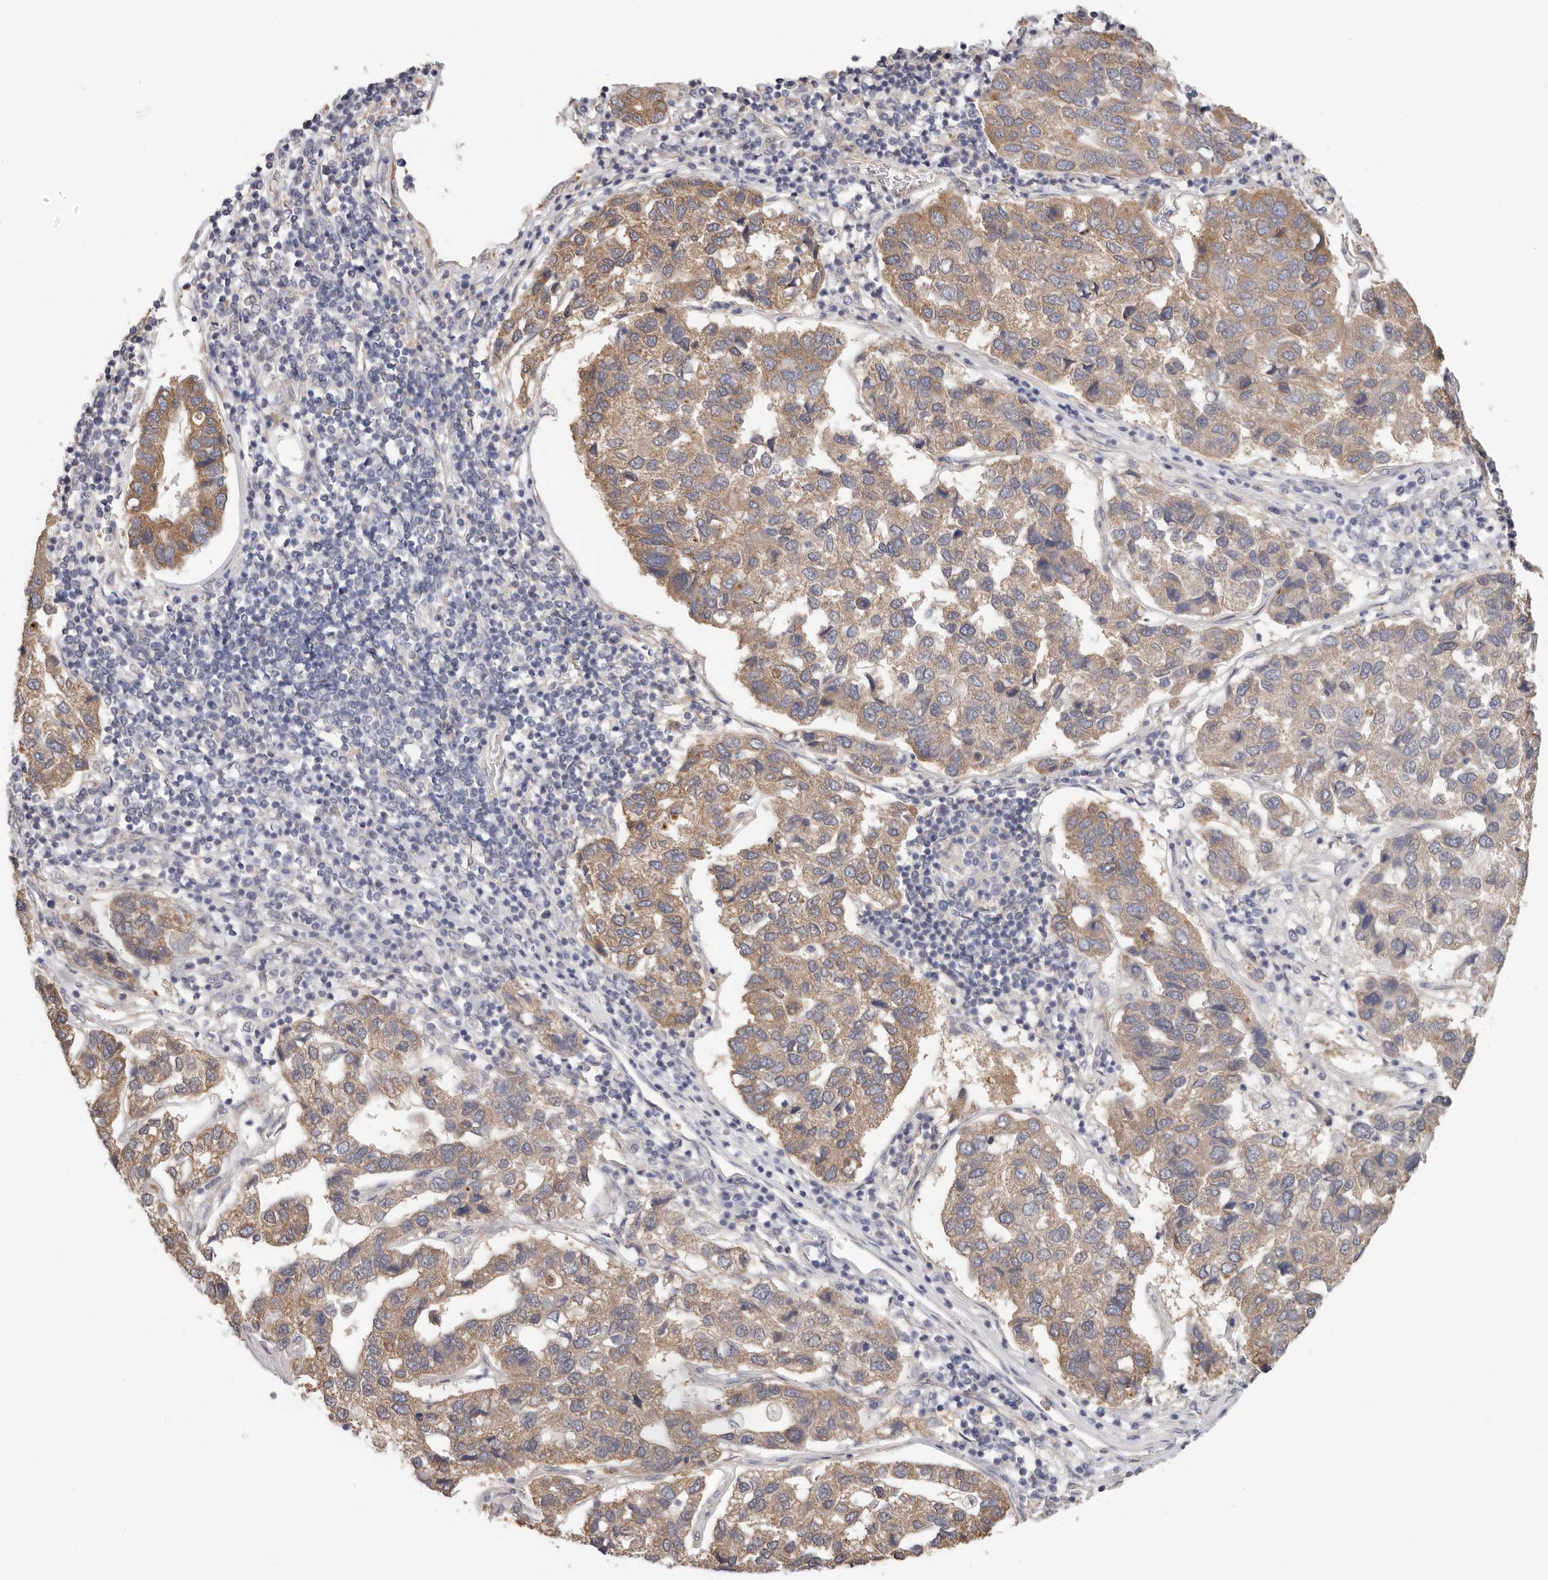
{"staining": {"intensity": "moderate", "quantity": ">75%", "location": "cytoplasmic/membranous"}, "tissue": "pancreatic cancer", "cell_type": "Tumor cells", "image_type": "cancer", "snomed": [{"axis": "morphology", "description": "Adenocarcinoma, NOS"}, {"axis": "topography", "description": "Pancreas"}], "caption": "Immunohistochemistry image of human pancreatic cancer stained for a protein (brown), which demonstrates medium levels of moderate cytoplasmic/membranous positivity in about >75% of tumor cells.", "gene": "AFDN", "patient": {"sex": "female", "age": 61}}